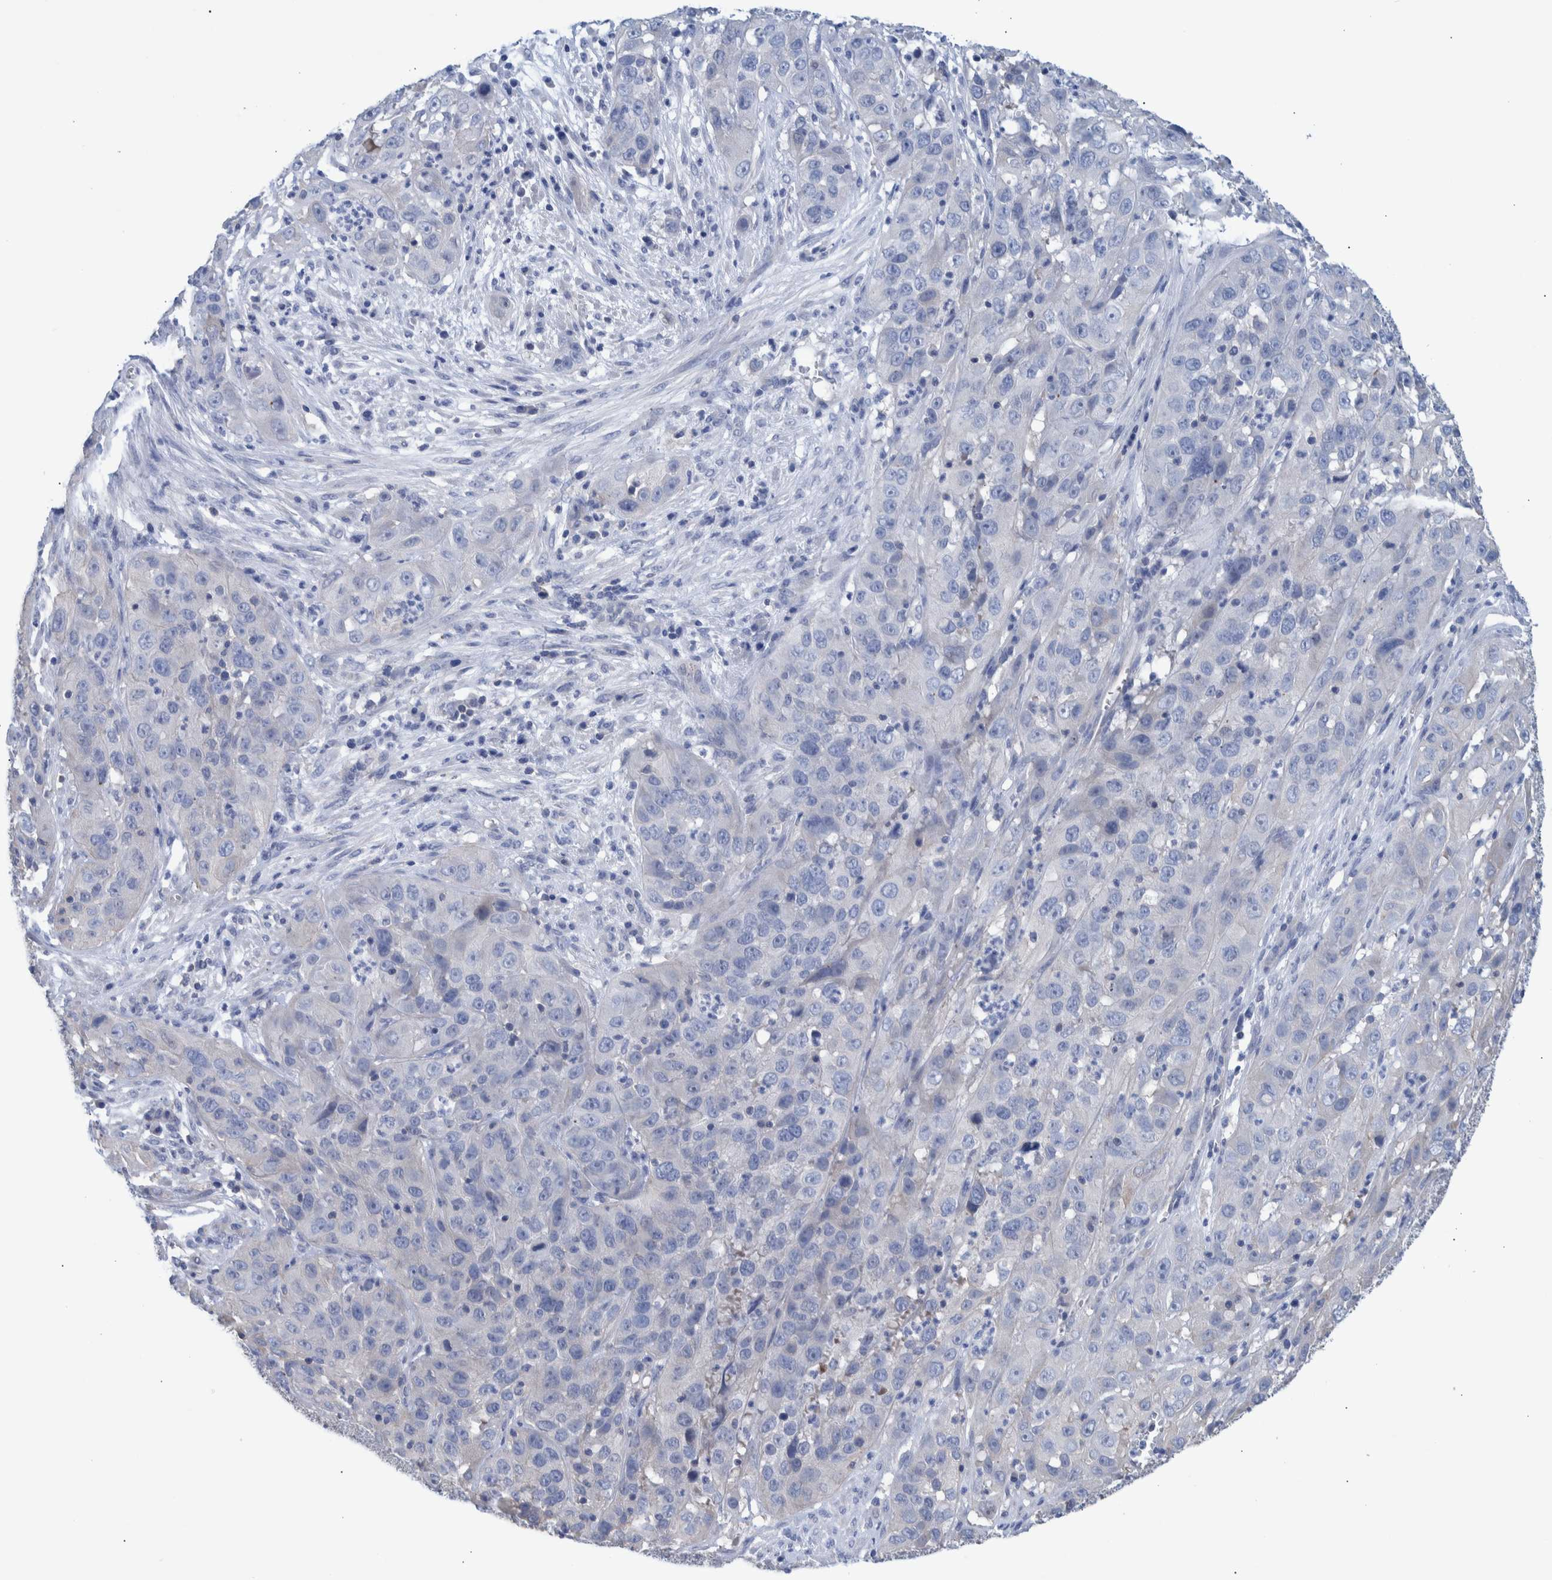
{"staining": {"intensity": "negative", "quantity": "none", "location": "none"}, "tissue": "cervical cancer", "cell_type": "Tumor cells", "image_type": "cancer", "snomed": [{"axis": "morphology", "description": "Squamous cell carcinoma, NOS"}, {"axis": "topography", "description": "Cervix"}], "caption": "Tumor cells show no significant protein positivity in cervical squamous cell carcinoma.", "gene": "PPP3CC", "patient": {"sex": "female", "age": 32}}